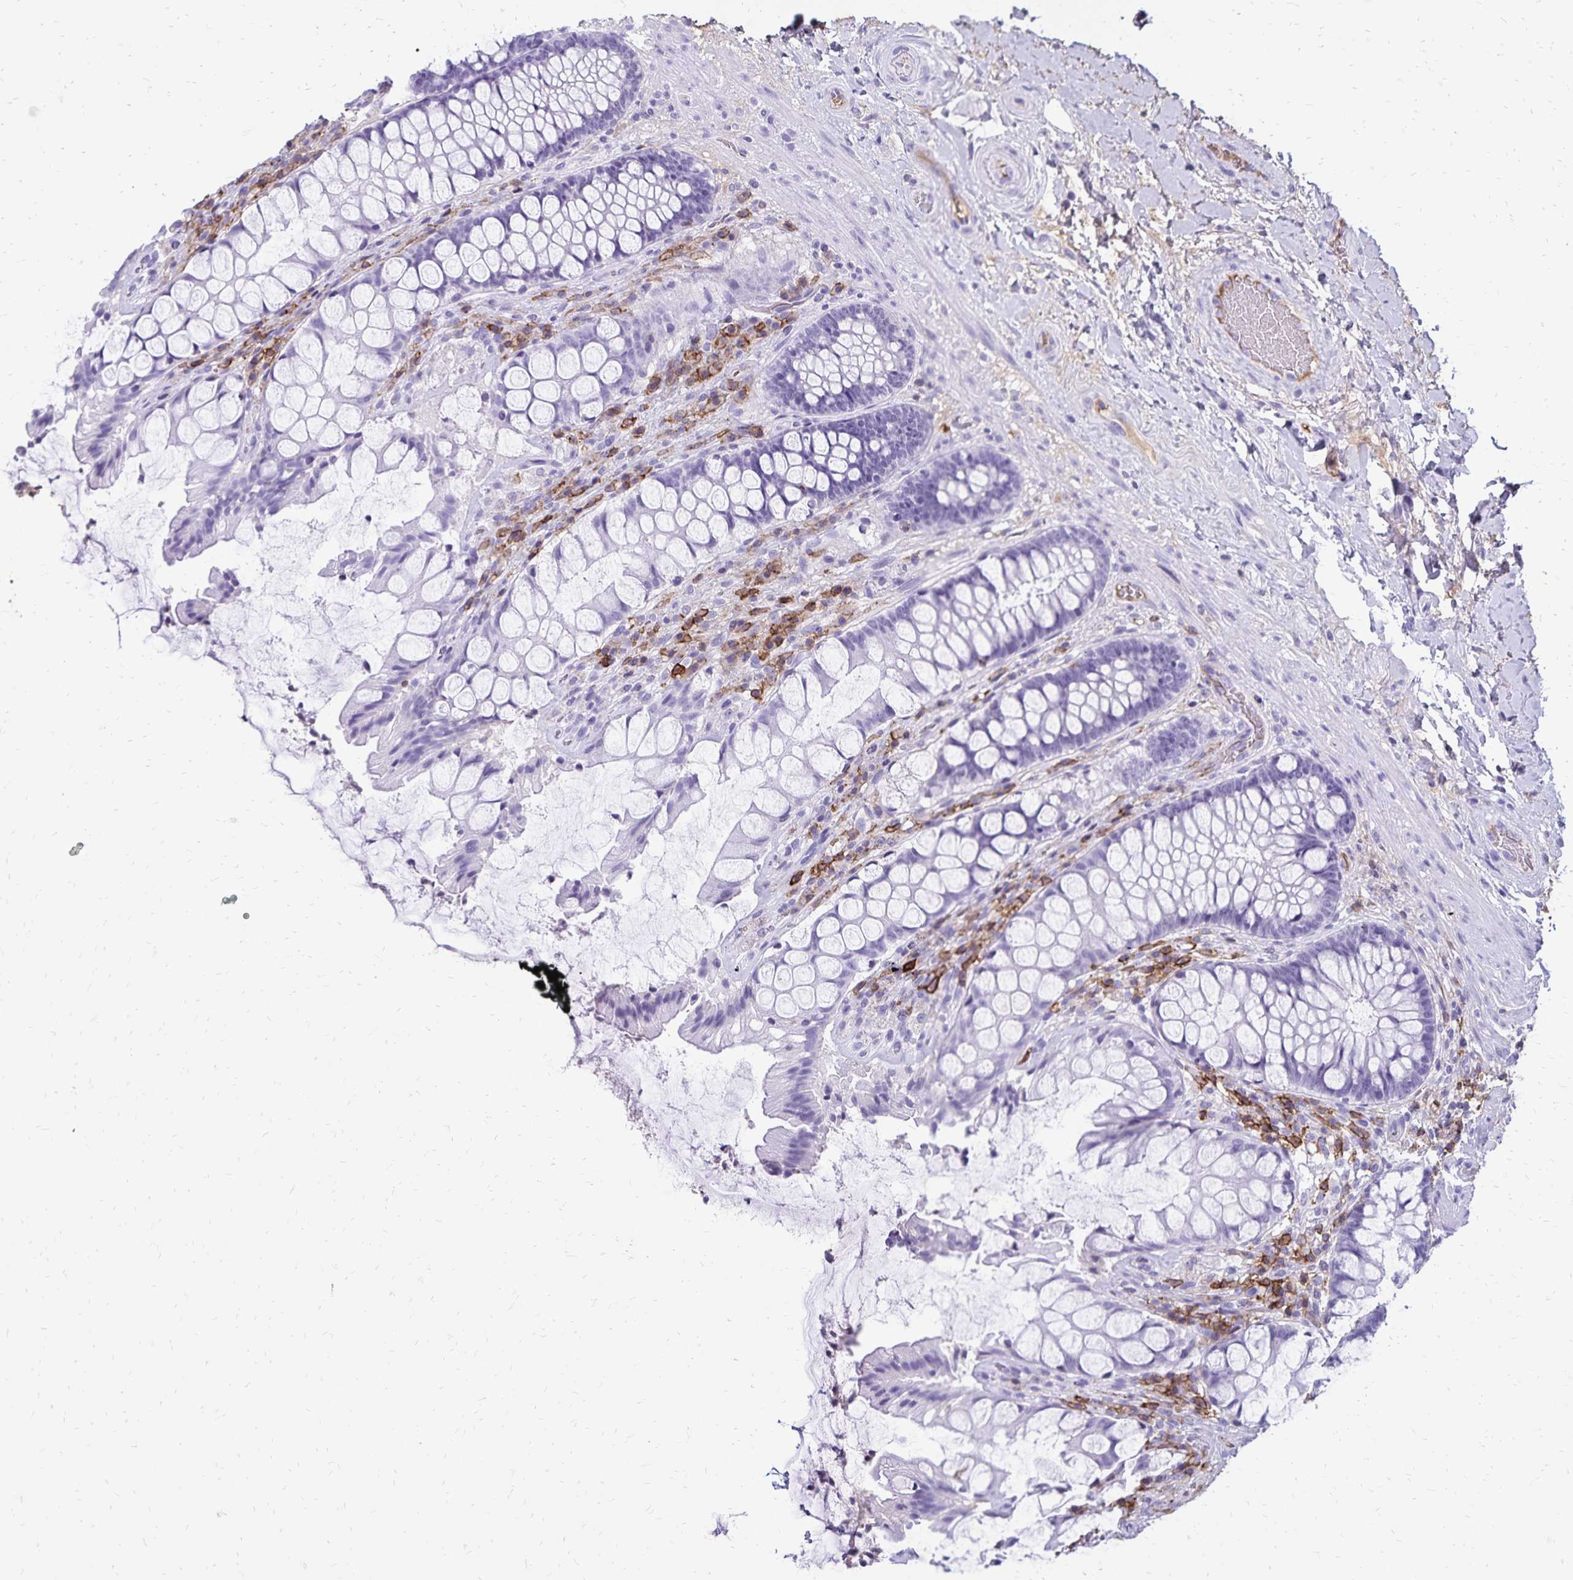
{"staining": {"intensity": "negative", "quantity": "none", "location": "none"}, "tissue": "rectum", "cell_type": "Glandular cells", "image_type": "normal", "snomed": [{"axis": "morphology", "description": "Normal tissue, NOS"}, {"axis": "topography", "description": "Rectum"}], "caption": "High power microscopy image of an immunohistochemistry micrograph of unremarkable rectum, revealing no significant expression in glandular cells.", "gene": "CD27", "patient": {"sex": "female", "age": 58}}